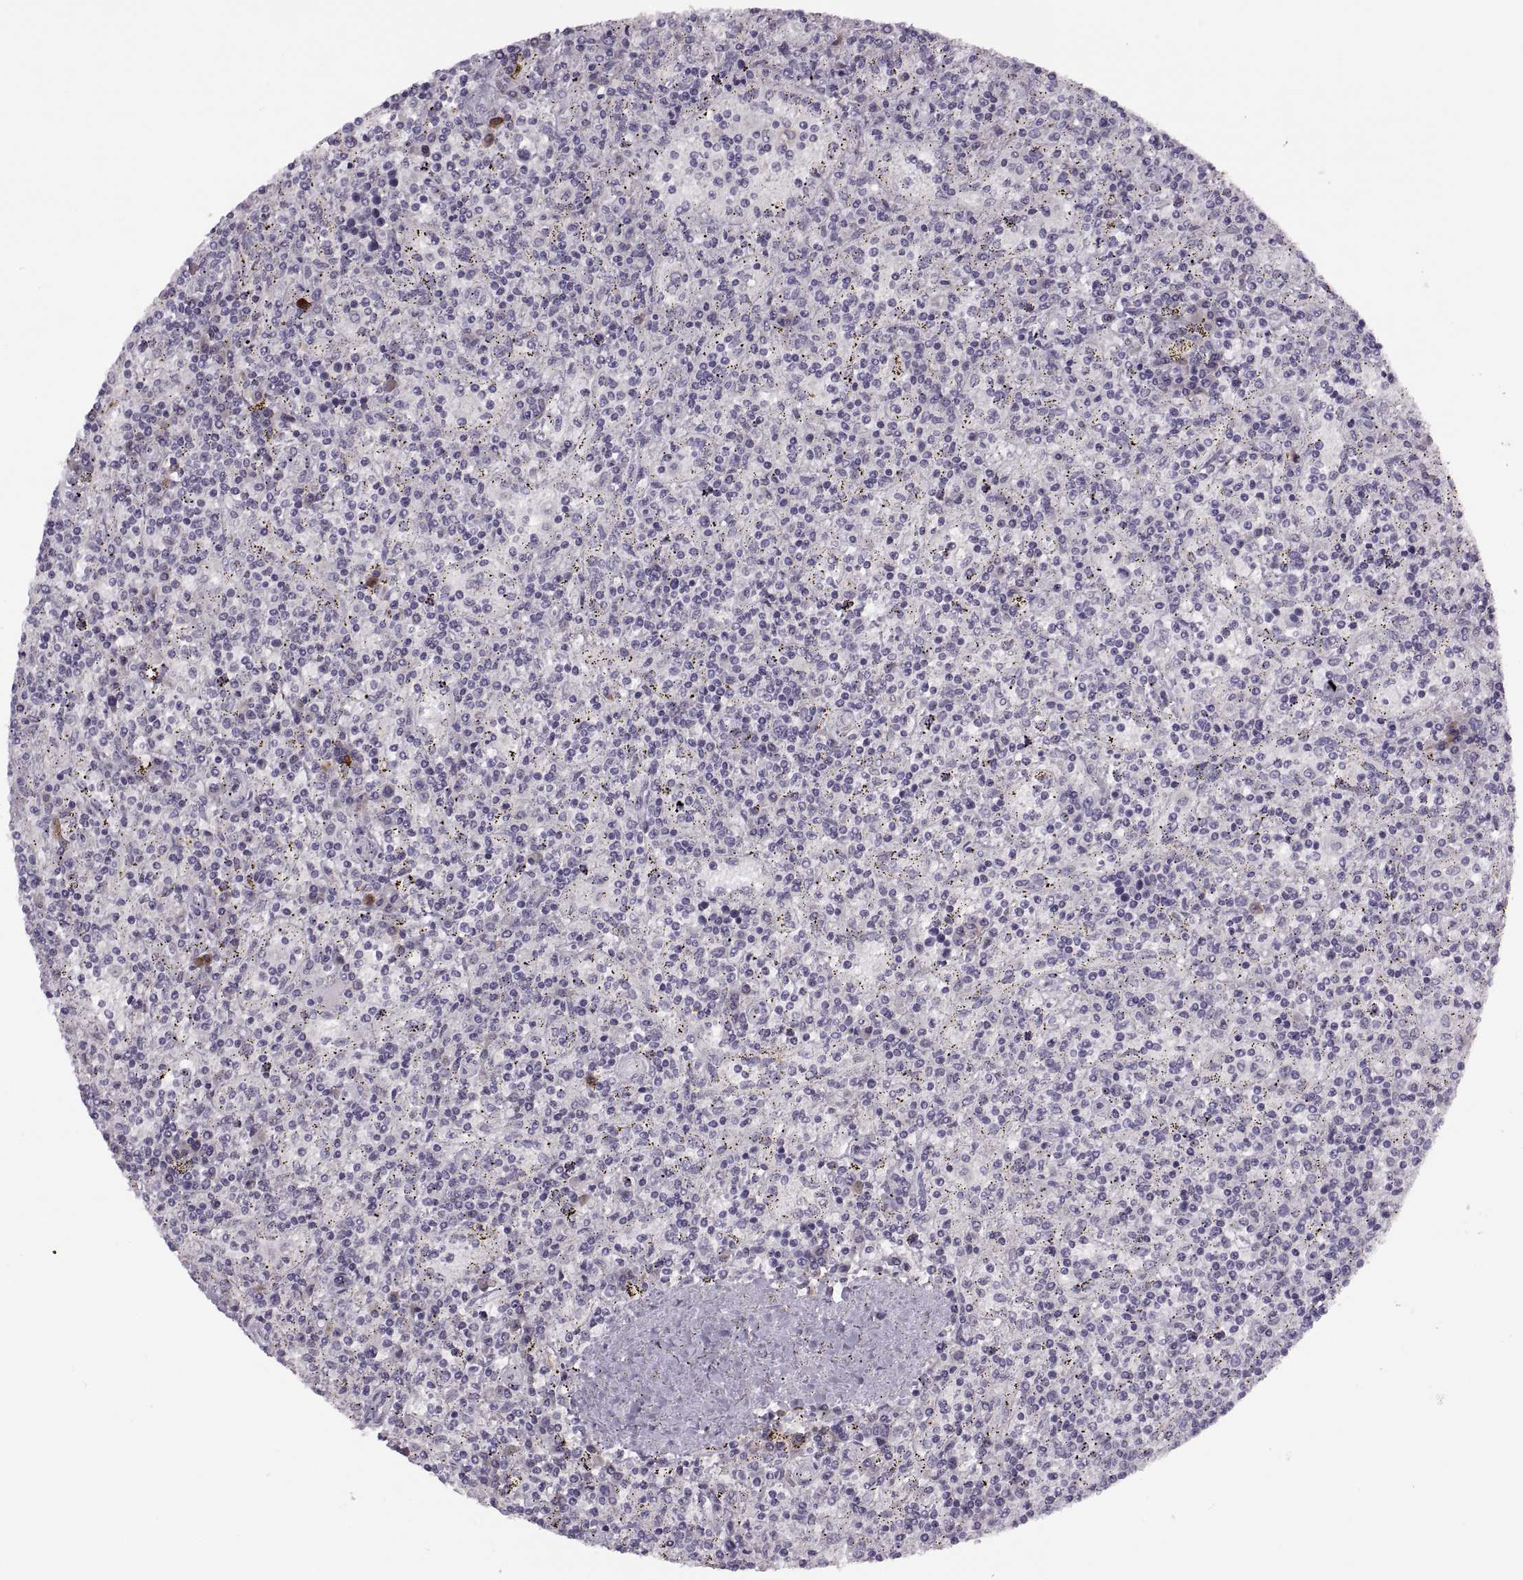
{"staining": {"intensity": "negative", "quantity": "none", "location": "none"}, "tissue": "lymphoma", "cell_type": "Tumor cells", "image_type": "cancer", "snomed": [{"axis": "morphology", "description": "Malignant lymphoma, non-Hodgkin's type, Low grade"}, {"axis": "topography", "description": "Spleen"}], "caption": "Immunohistochemistry histopathology image of human lymphoma stained for a protein (brown), which displays no positivity in tumor cells. (DAB (3,3'-diaminobenzidine) IHC visualized using brightfield microscopy, high magnification).", "gene": "H2AP", "patient": {"sex": "male", "age": 62}}